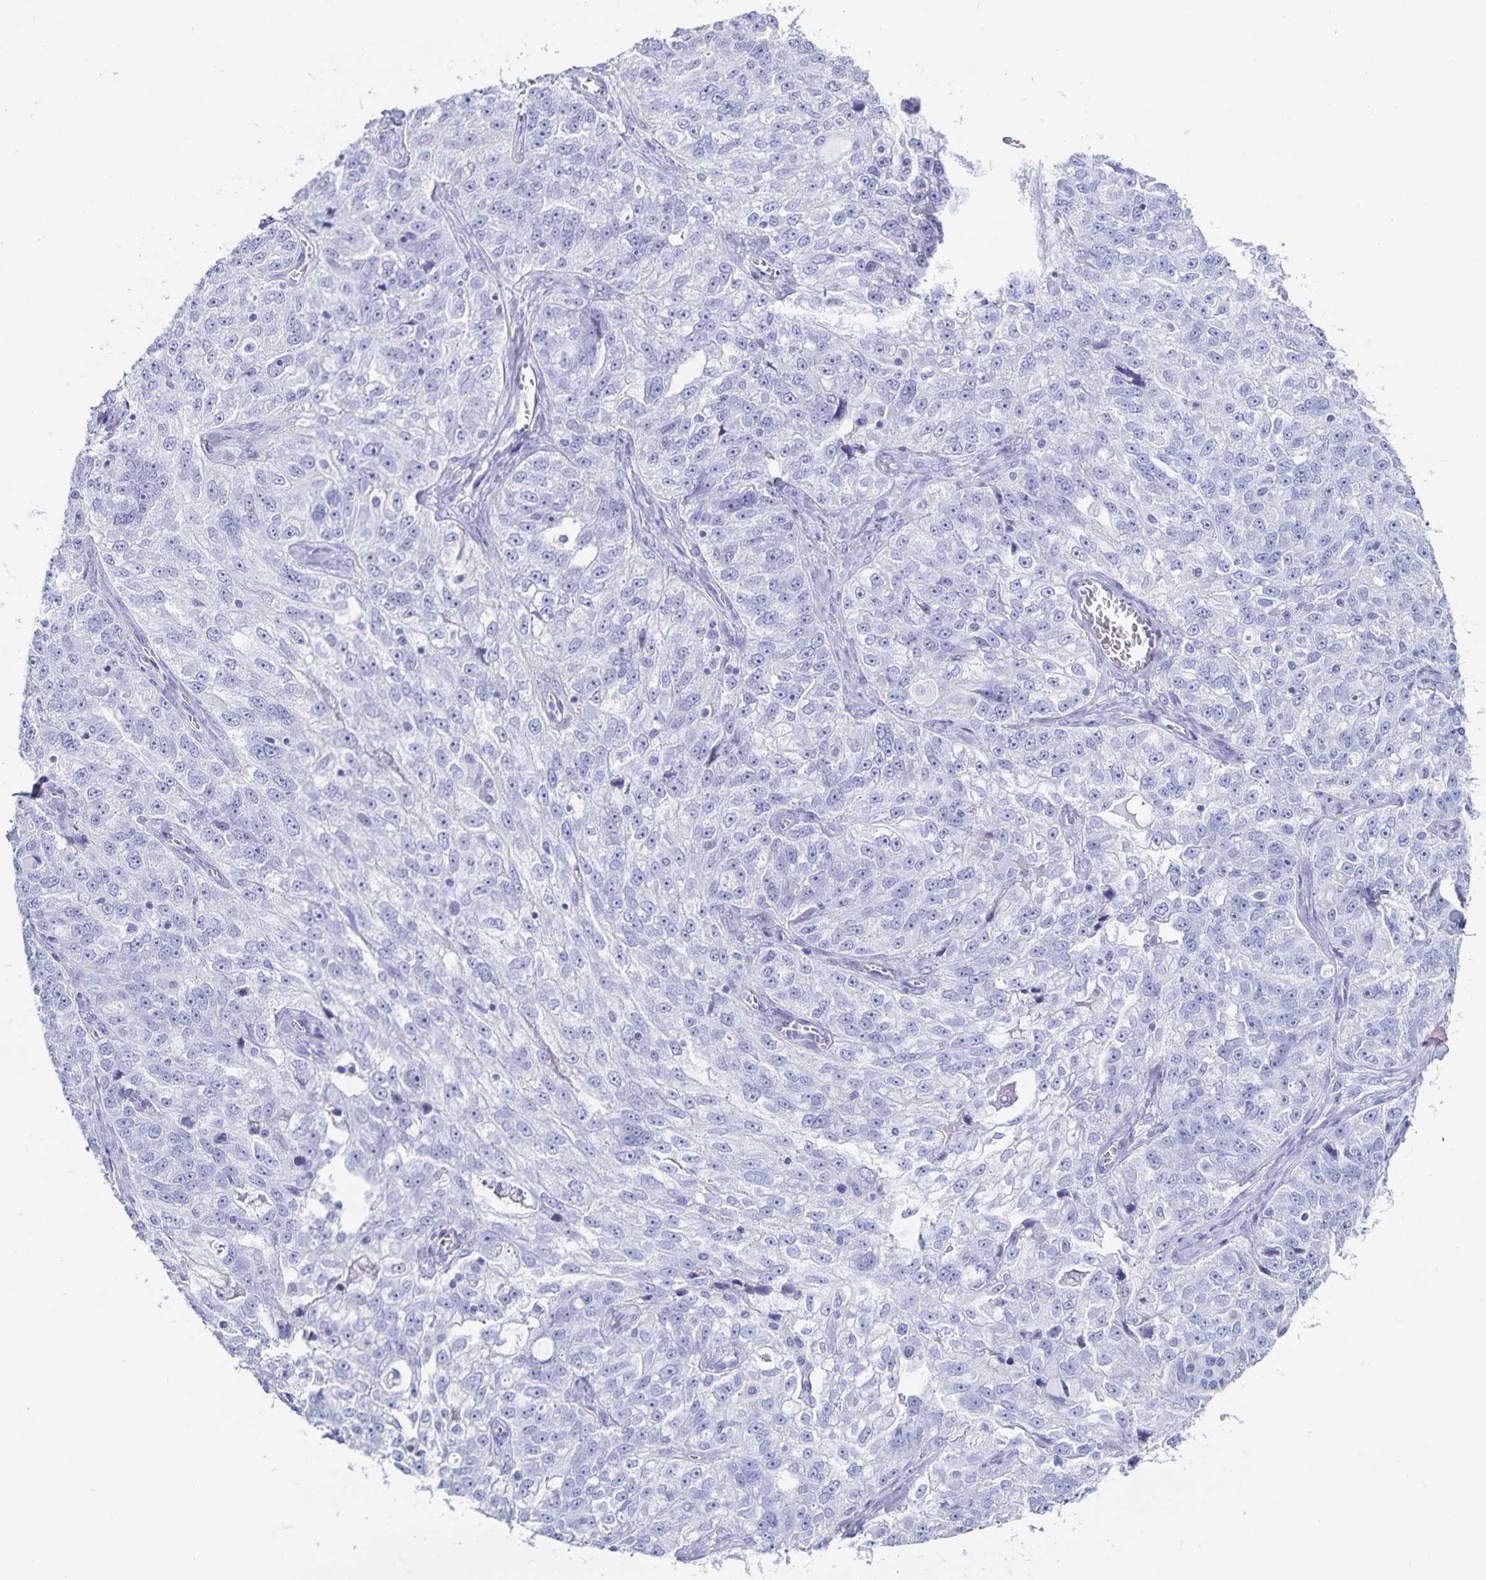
{"staining": {"intensity": "negative", "quantity": "none", "location": "none"}, "tissue": "ovarian cancer", "cell_type": "Tumor cells", "image_type": "cancer", "snomed": [{"axis": "morphology", "description": "Cystadenocarcinoma, serous, NOS"}, {"axis": "topography", "description": "Ovary"}], "caption": "IHC of ovarian cancer exhibits no positivity in tumor cells.", "gene": "C19orf73", "patient": {"sex": "female", "age": 51}}